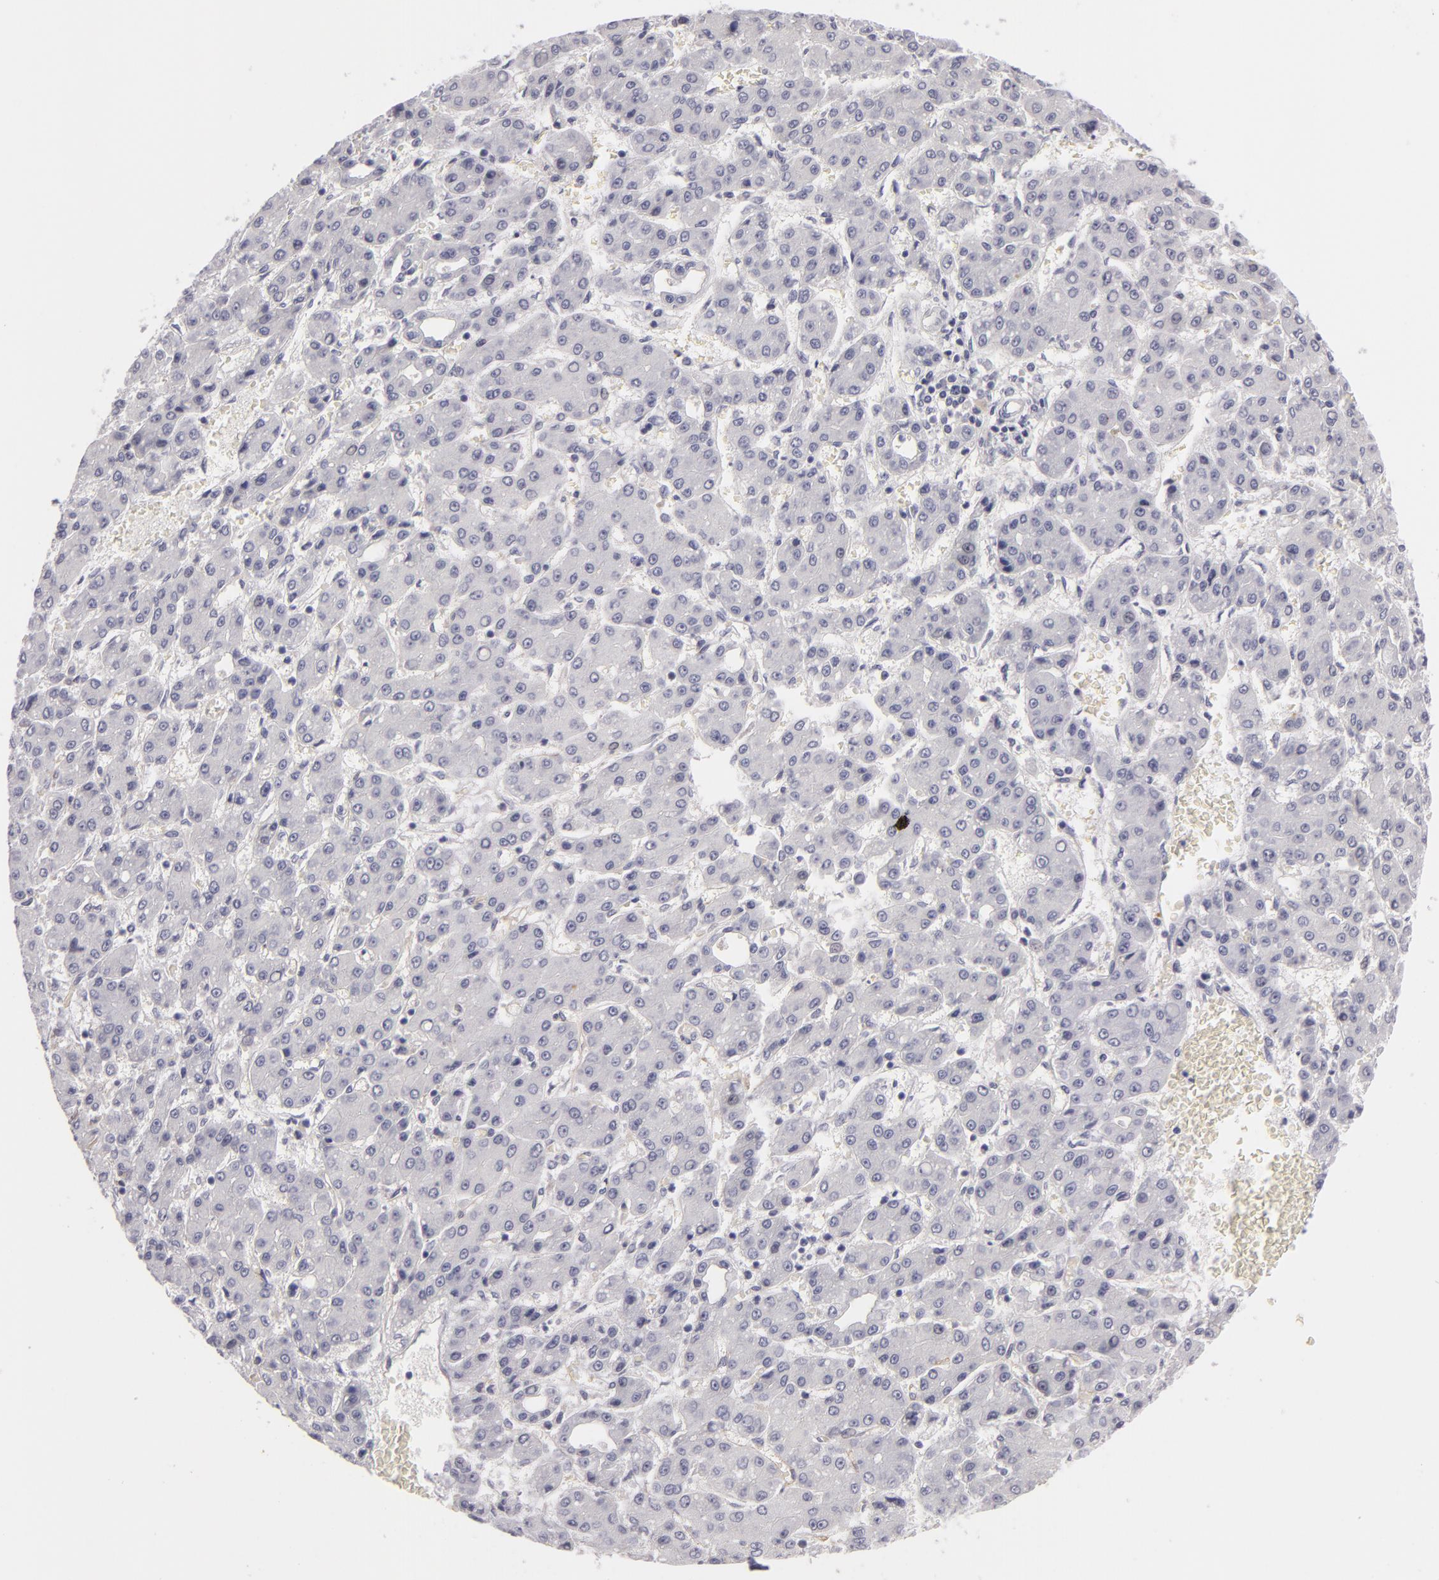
{"staining": {"intensity": "negative", "quantity": "none", "location": "none"}, "tissue": "liver cancer", "cell_type": "Tumor cells", "image_type": "cancer", "snomed": [{"axis": "morphology", "description": "Carcinoma, Hepatocellular, NOS"}, {"axis": "topography", "description": "Liver"}], "caption": "High power microscopy histopathology image of an IHC photomicrograph of liver cancer (hepatocellular carcinoma), revealing no significant positivity in tumor cells.", "gene": "NLGN4X", "patient": {"sex": "male", "age": 69}}